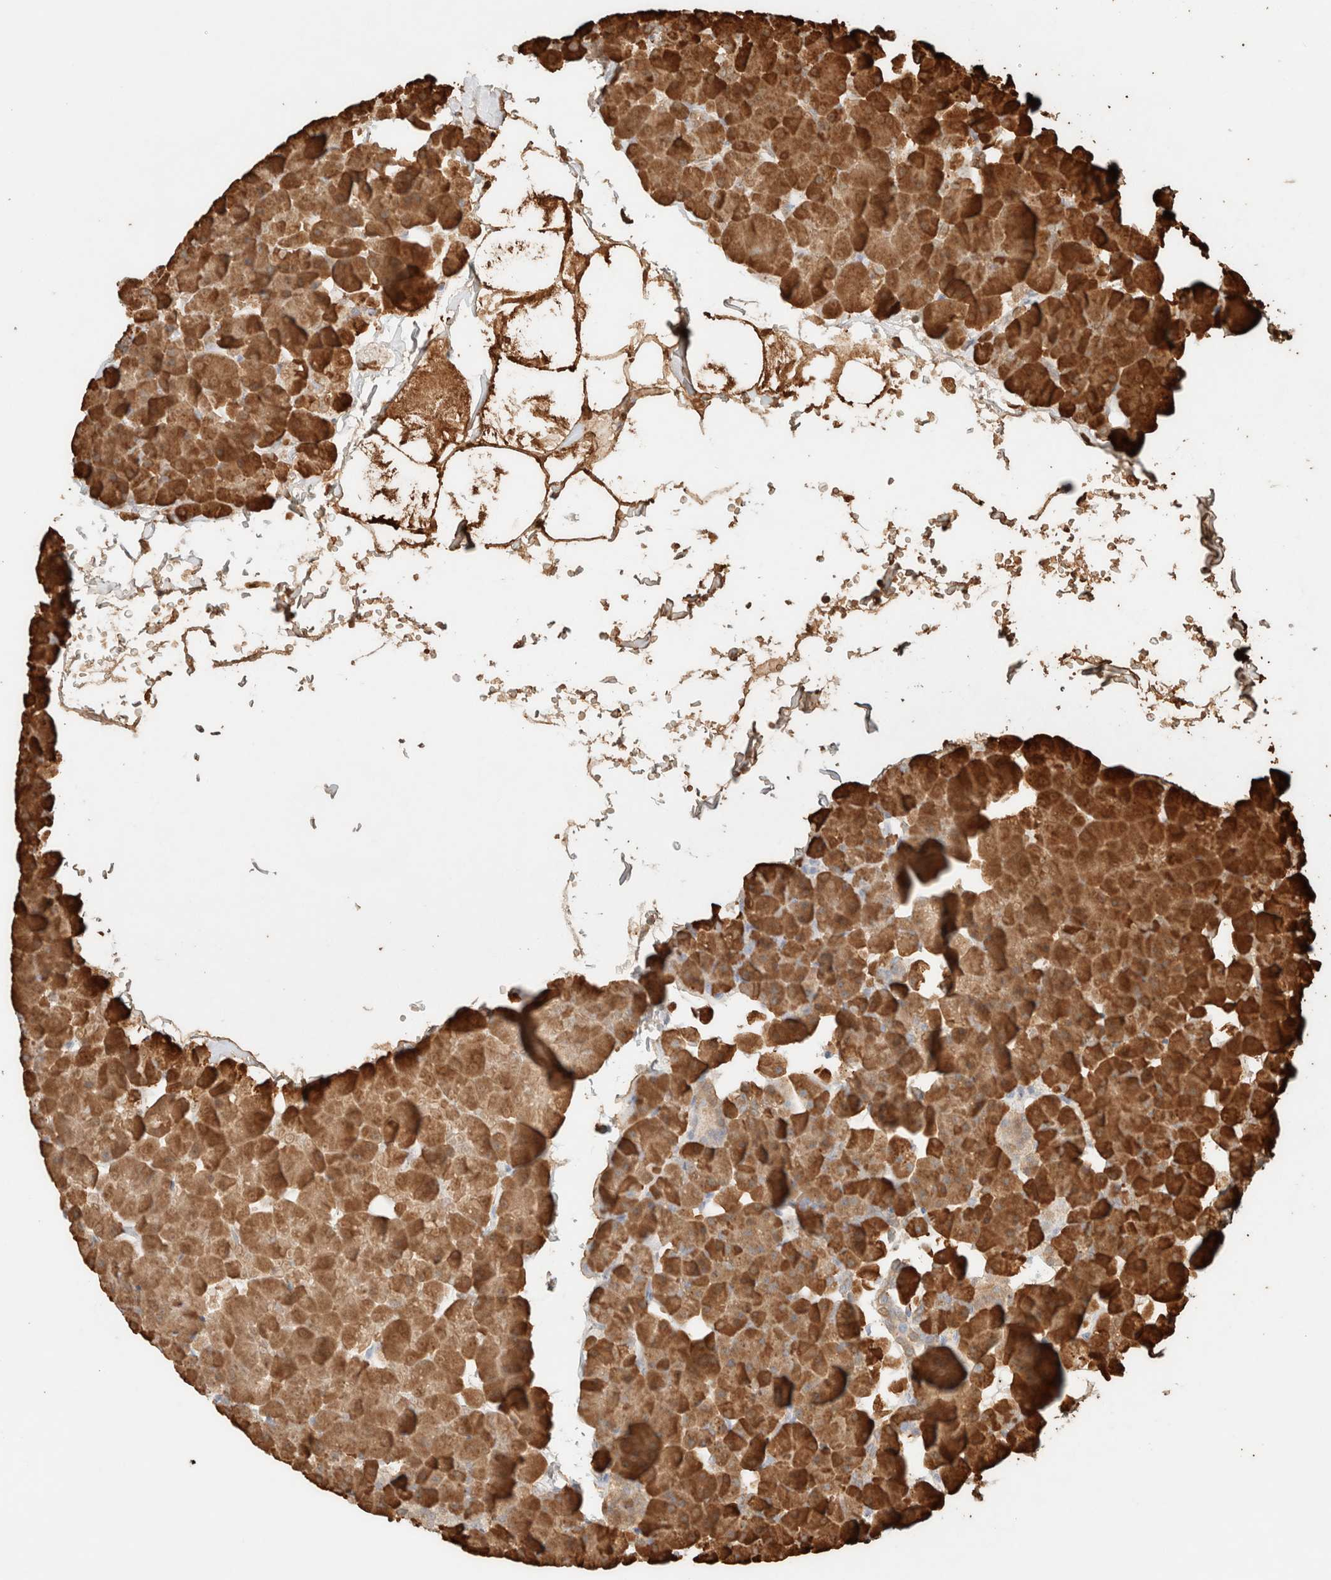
{"staining": {"intensity": "strong", "quantity": ">75%", "location": "cytoplasmic/membranous"}, "tissue": "pancreas", "cell_type": "Exocrine glandular cells", "image_type": "normal", "snomed": [{"axis": "morphology", "description": "Normal tissue, NOS"}, {"axis": "topography", "description": "Pancreas"}], "caption": "The immunohistochemical stain labels strong cytoplasmic/membranous expression in exocrine glandular cells of normal pancreas. The protein of interest is shown in brown color, while the nuclei are stained blue.", "gene": "CPA1", "patient": {"sex": "male", "age": 35}}